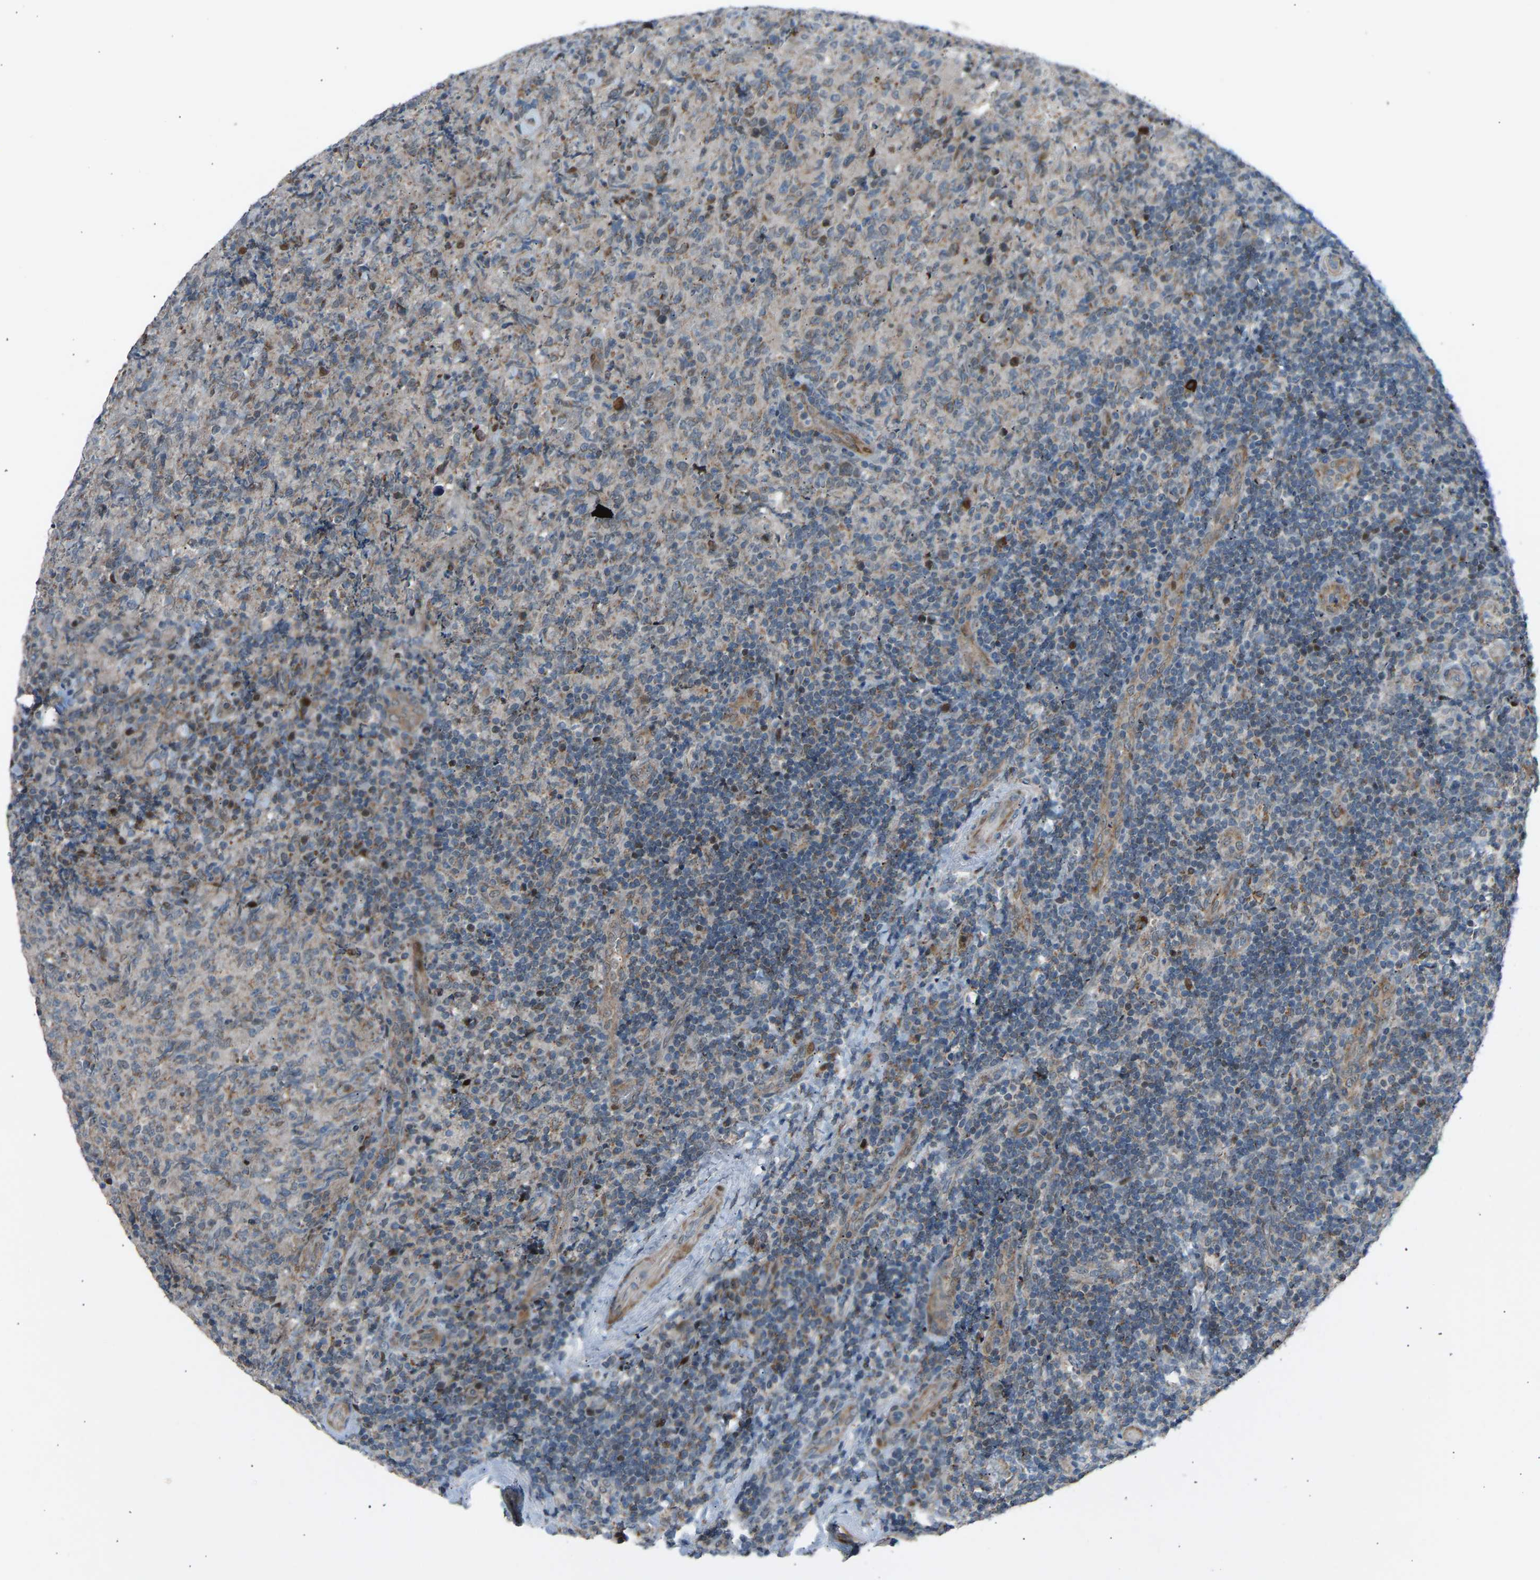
{"staining": {"intensity": "weak", "quantity": "25%-75%", "location": "cytoplasmic/membranous"}, "tissue": "lymphoma", "cell_type": "Tumor cells", "image_type": "cancer", "snomed": [{"axis": "morphology", "description": "Malignant lymphoma, non-Hodgkin's type, High grade"}, {"axis": "topography", "description": "Tonsil"}], "caption": "Lymphoma stained for a protein shows weak cytoplasmic/membranous positivity in tumor cells.", "gene": "VPS41", "patient": {"sex": "female", "age": 36}}